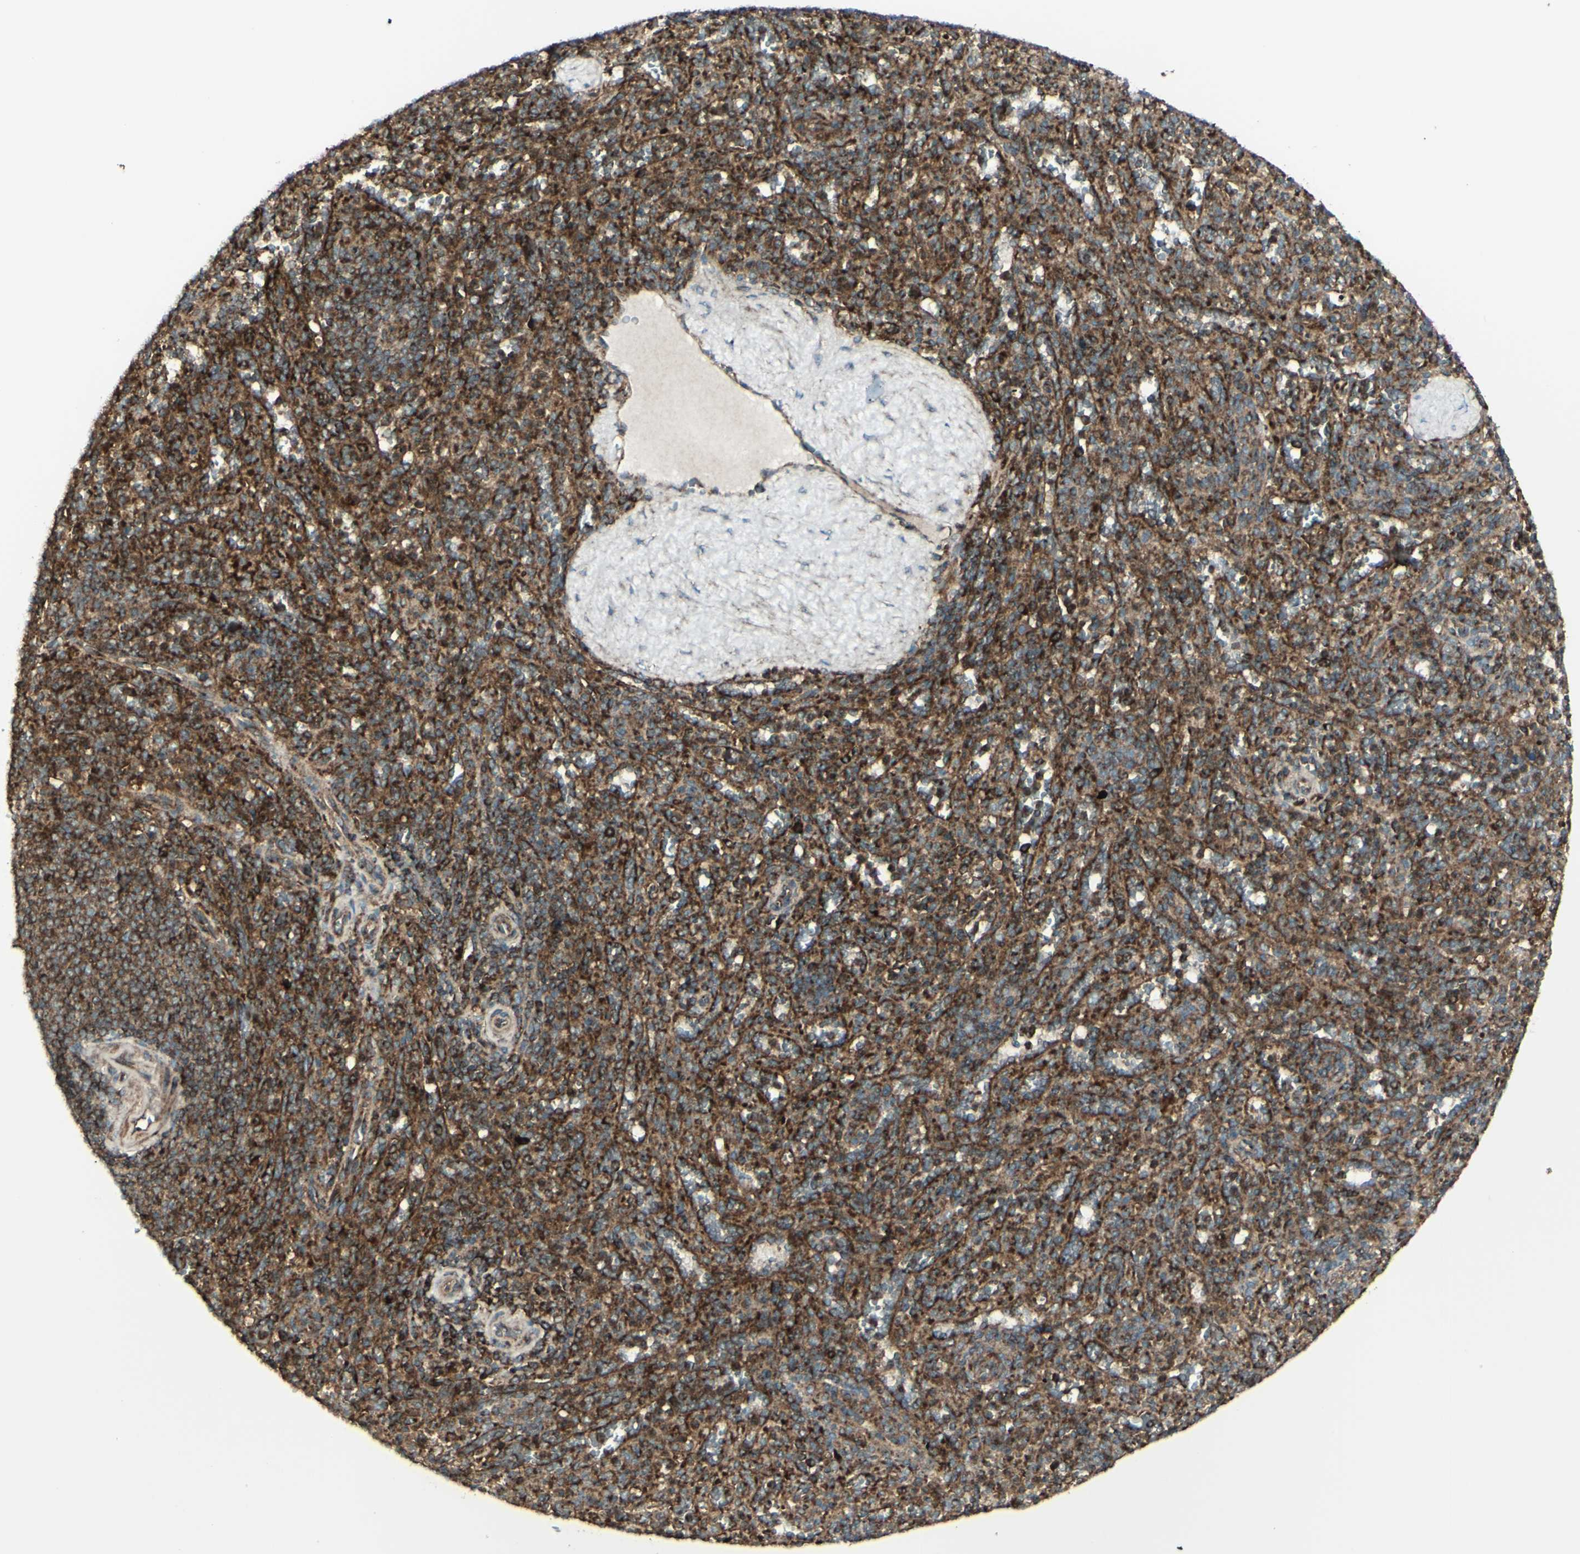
{"staining": {"intensity": "strong", "quantity": ">75%", "location": "cytoplasmic/membranous"}, "tissue": "spleen", "cell_type": "Cells in red pulp", "image_type": "normal", "snomed": [{"axis": "morphology", "description": "Normal tissue, NOS"}, {"axis": "topography", "description": "Spleen"}], "caption": "A histopathology image of human spleen stained for a protein reveals strong cytoplasmic/membranous brown staining in cells in red pulp. Immunohistochemistry stains the protein in brown and the nuclei are stained blue.", "gene": "NAPA", "patient": {"sex": "male", "age": 36}}